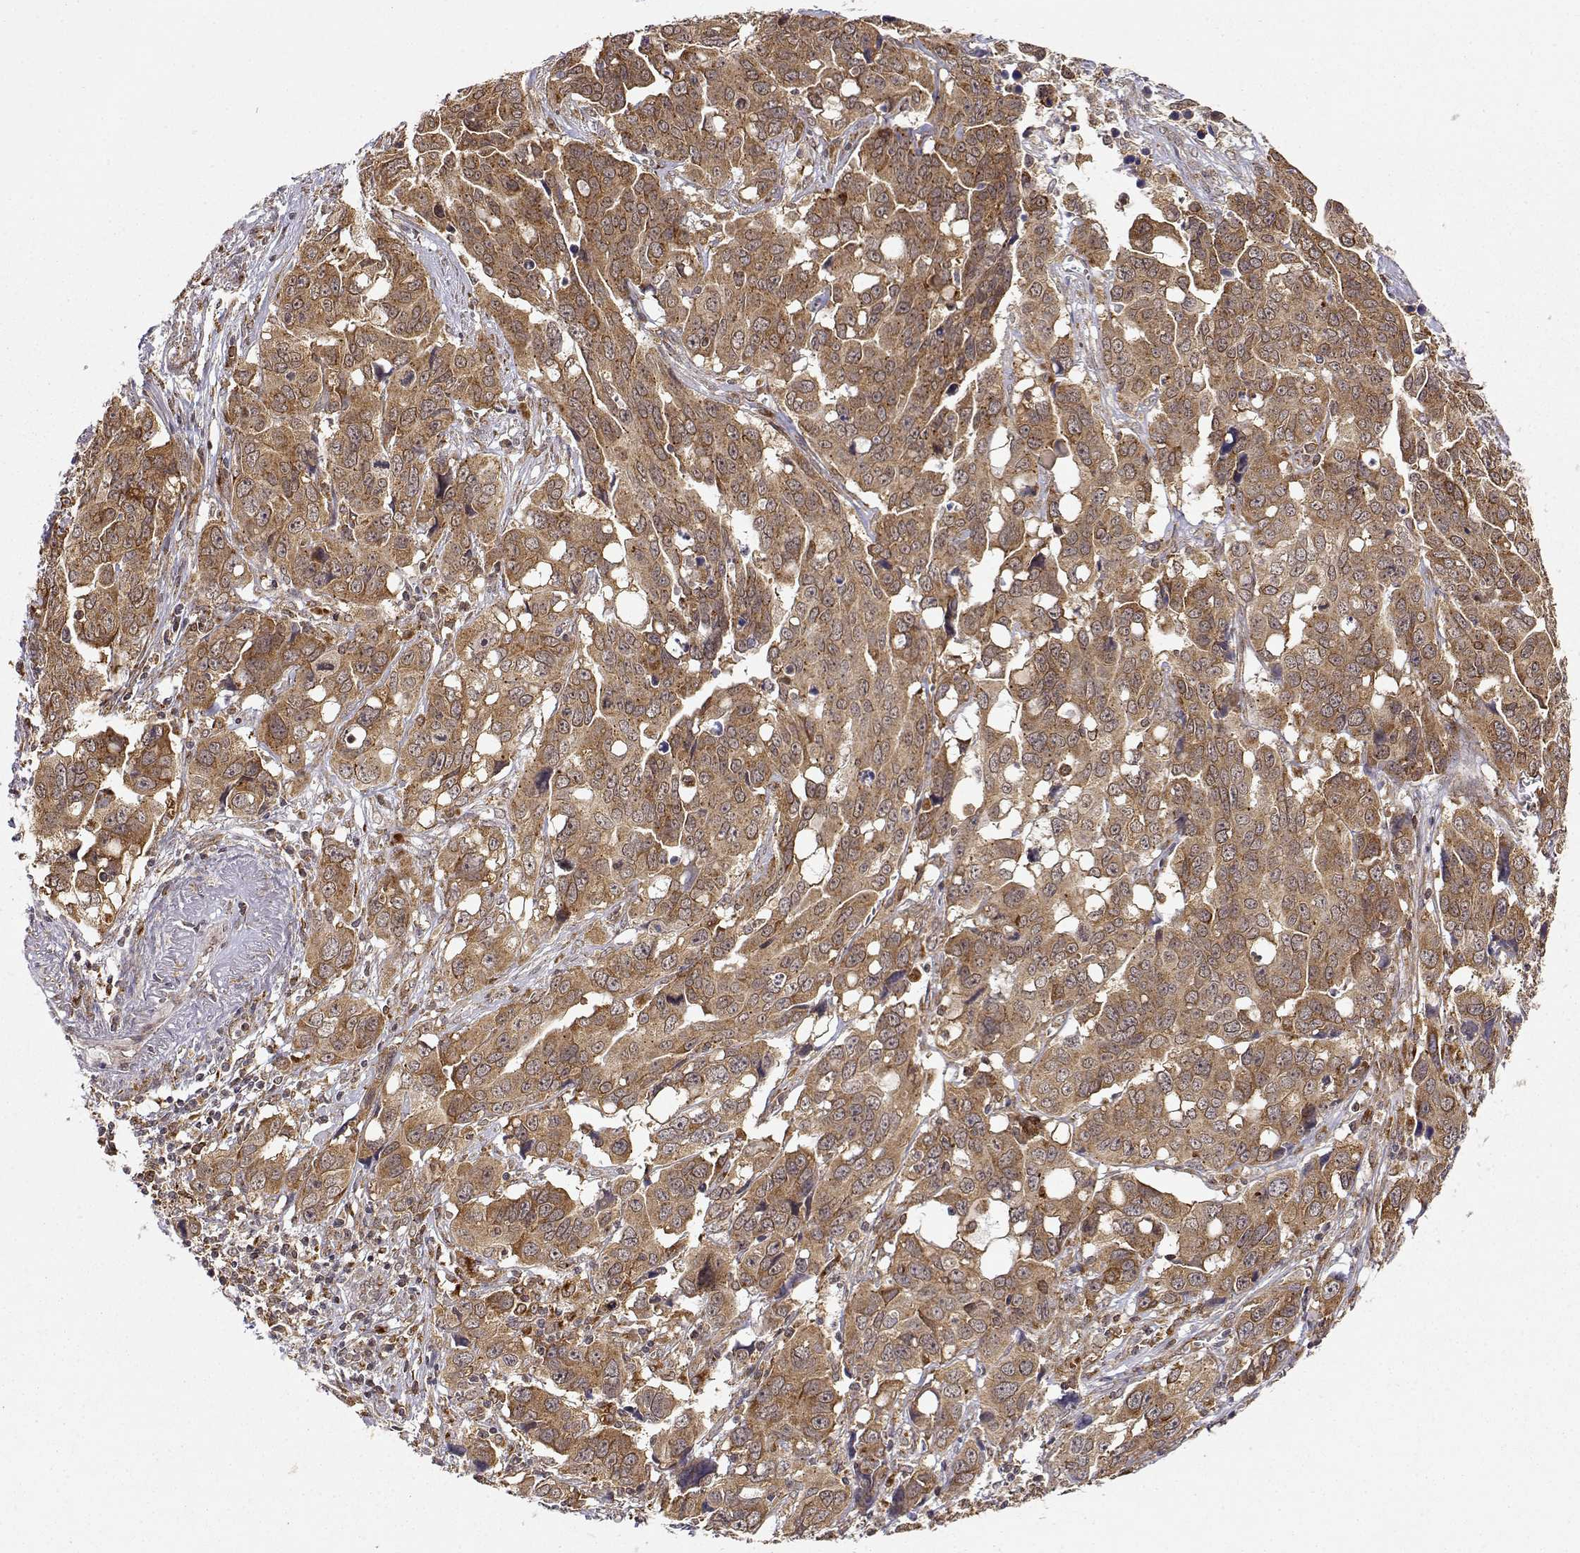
{"staining": {"intensity": "moderate", "quantity": ">75%", "location": "cytoplasmic/membranous"}, "tissue": "ovarian cancer", "cell_type": "Tumor cells", "image_type": "cancer", "snomed": [{"axis": "morphology", "description": "Carcinoma, endometroid"}, {"axis": "topography", "description": "Ovary"}], "caption": "Ovarian endometroid carcinoma stained with immunohistochemistry exhibits moderate cytoplasmic/membranous staining in approximately >75% of tumor cells. The staining was performed using DAB, with brown indicating positive protein expression. Nuclei are stained blue with hematoxylin.", "gene": "RNF13", "patient": {"sex": "female", "age": 78}}